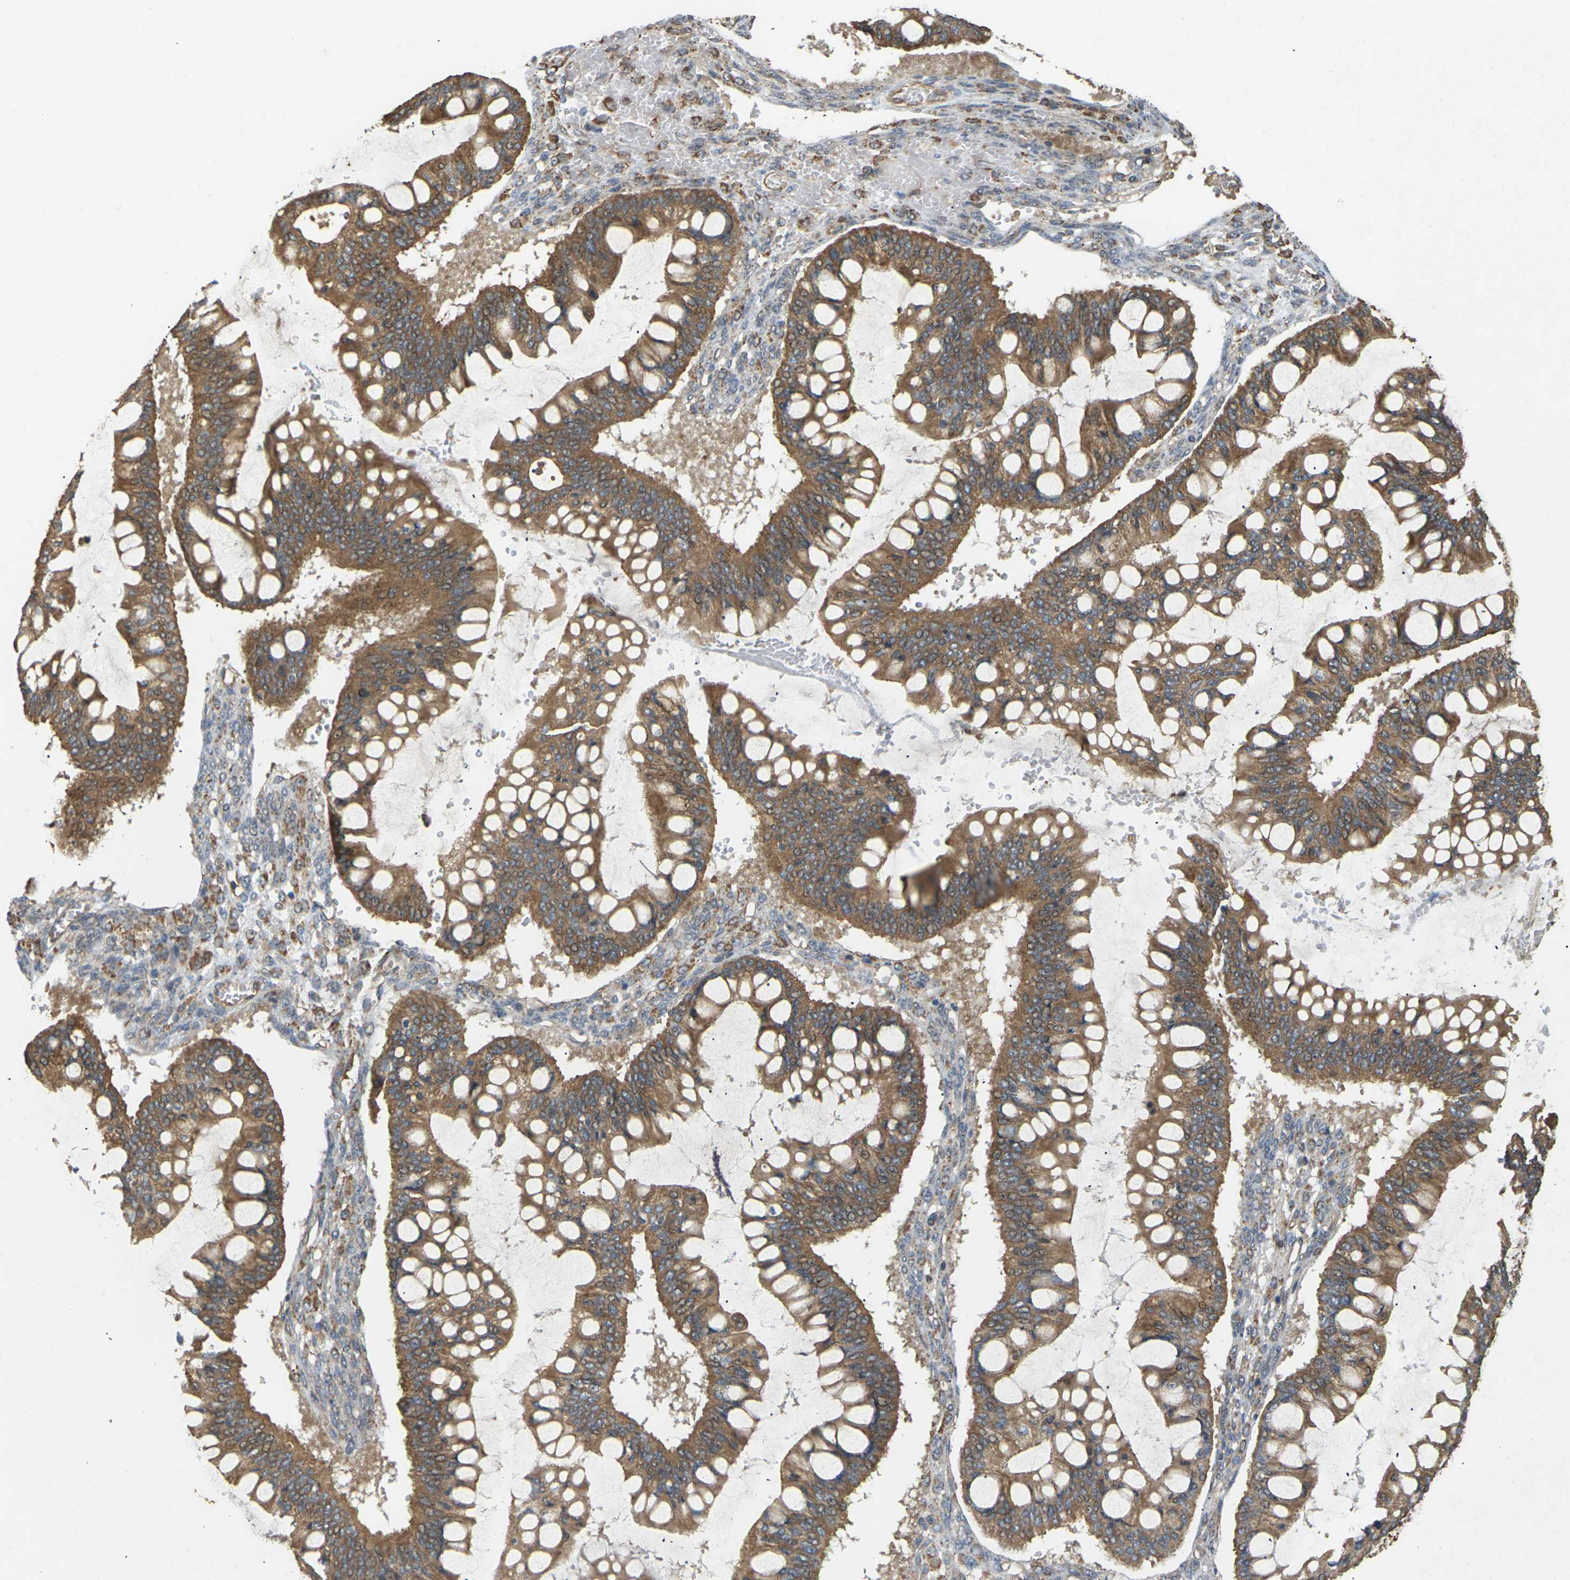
{"staining": {"intensity": "moderate", "quantity": ">75%", "location": "cytoplasmic/membranous"}, "tissue": "ovarian cancer", "cell_type": "Tumor cells", "image_type": "cancer", "snomed": [{"axis": "morphology", "description": "Cystadenocarcinoma, mucinous, NOS"}, {"axis": "topography", "description": "Ovary"}], "caption": "An IHC micrograph of tumor tissue is shown. Protein staining in brown highlights moderate cytoplasmic/membranous positivity in mucinous cystadenocarcinoma (ovarian) within tumor cells.", "gene": "KSR1", "patient": {"sex": "female", "age": 73}}